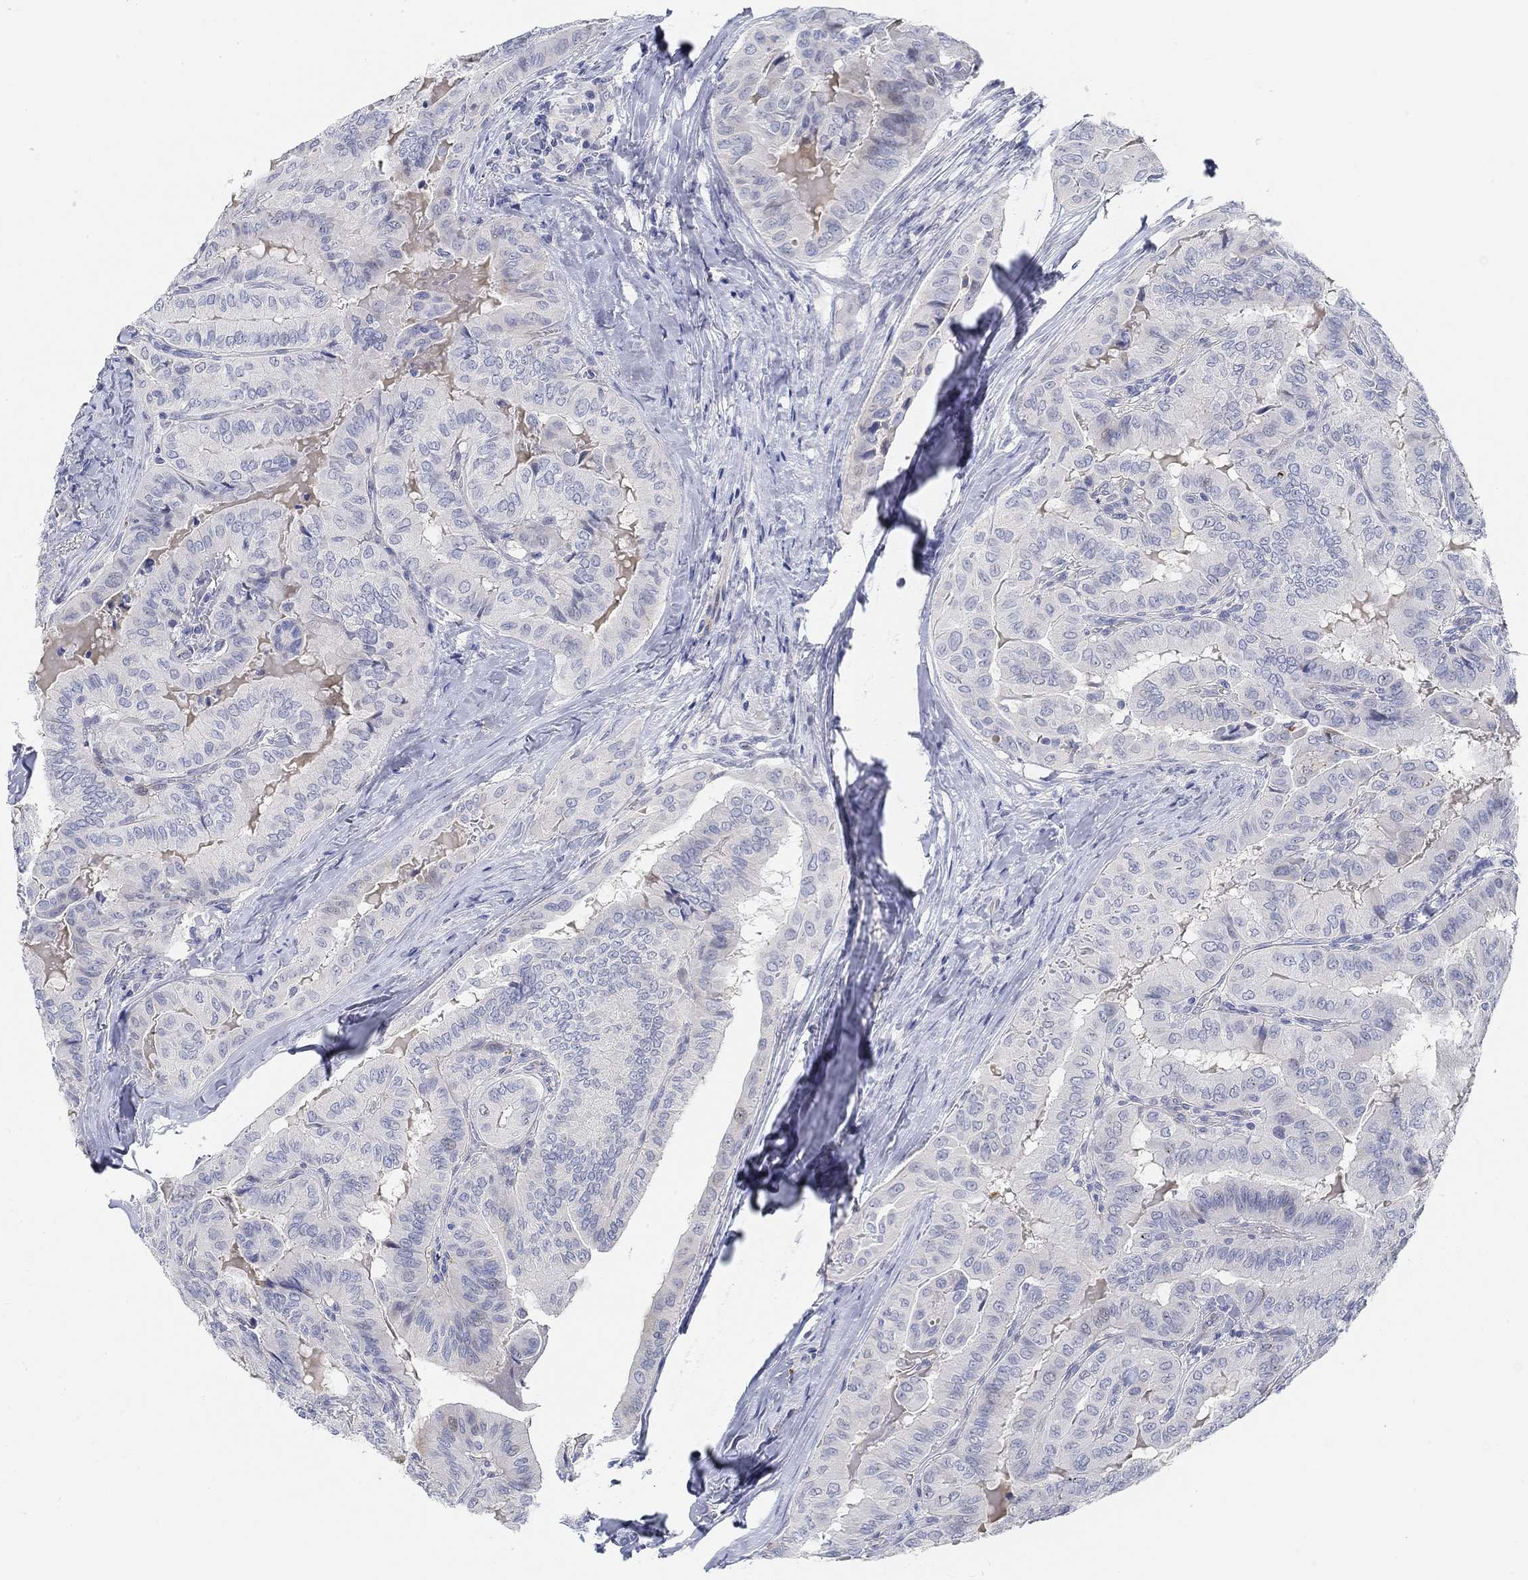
{"staining": {"intensity": "negative", "quantity": "none", "location": "none"}, "tissue": "thyroid cancer", "cell_type": "Tumor cells", "image_type": "cancer", "snomed": [{"axis": "morphology", "description": "Papillary adenocarcinoma, NOS"}, {"axis": "topography", "description": "Thyroid gland"}], "caption": "This image is of thyroid cancer stained with immunohistochemistry (IHC) to label a protein in brown with the nuclei are counter-stained blue. There is no positivity in tumor cells.", "gene": "SNTG2", "patient": {"sex": "female", "age": 68}}